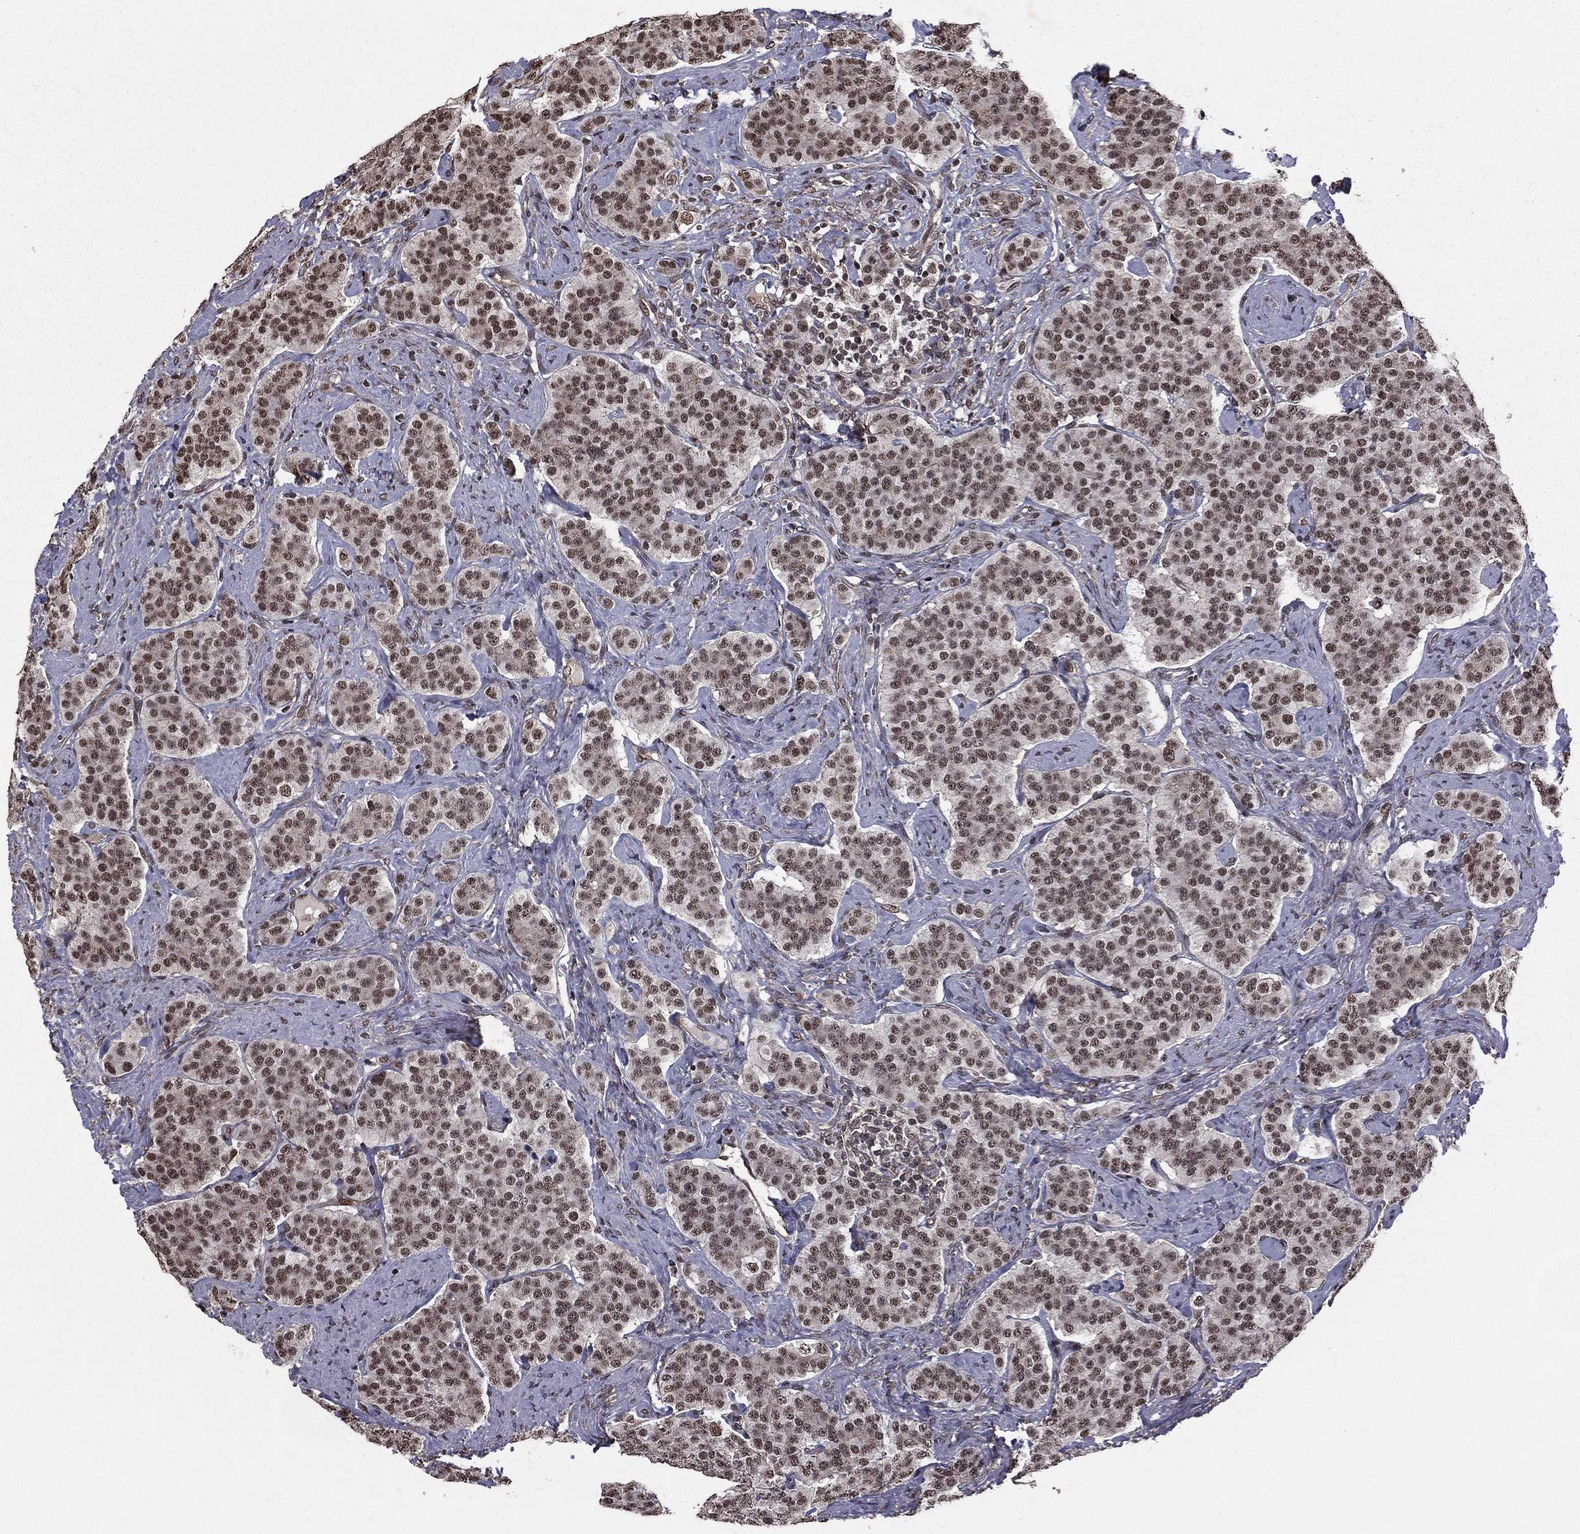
{"staining": {"intensity": "weak", "quantity": ">75%", "location": "nuclear"}, "tissue": "carcinoid", "cell_type": "Tumor cells", "image_type": "cancer", "snomed": [{"axis": "morphology", "description": "Carcinoid, malignant, NOS"}, {"axis": "topography", "description": "Small intestine"}], "caption": "A low amount of weak nuclear expression is present in about >75% of tumor cells in carcinoid tissue.", "gene": "RARB", "patient": {"sex": "female", "age": 58}}